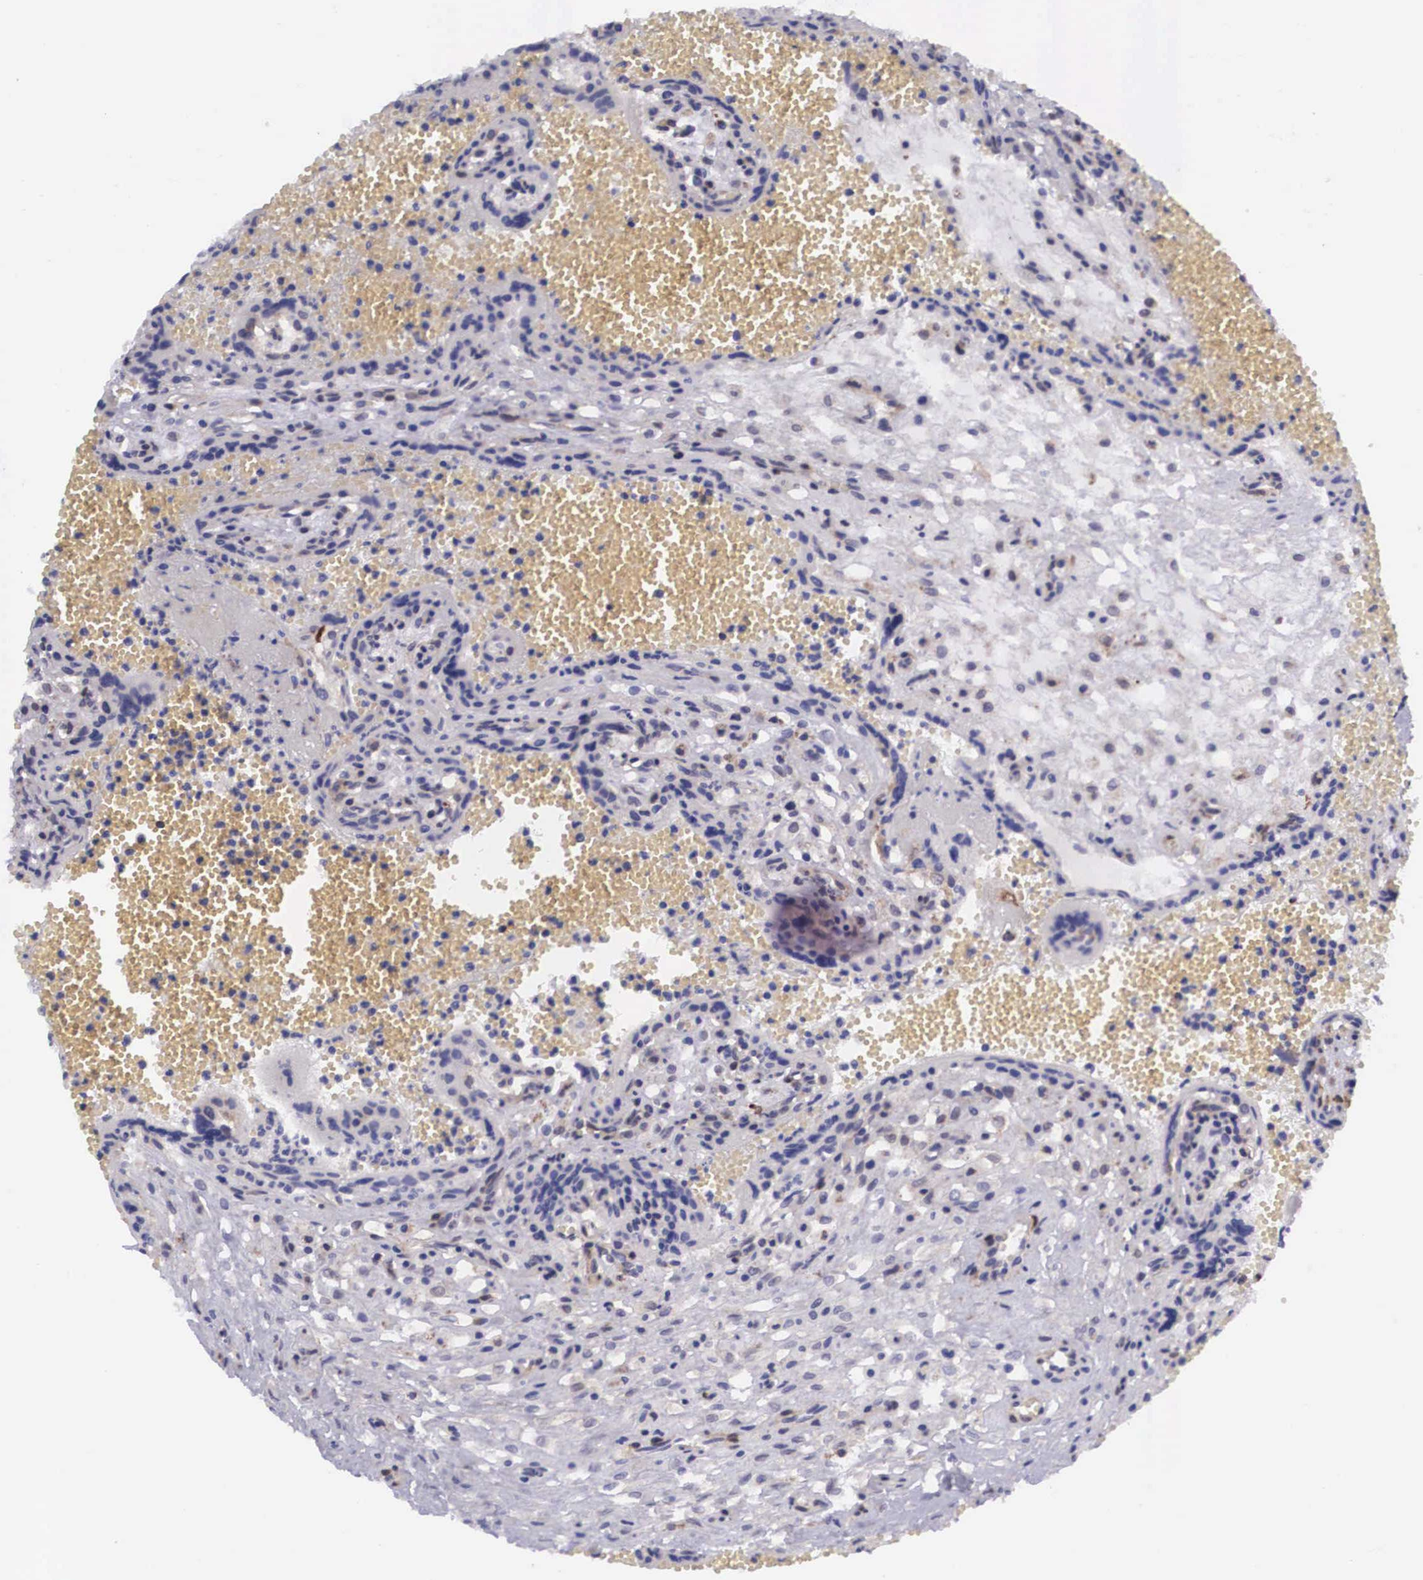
{"staining": {"intensity": "negative", "quantity": "none", "location": "none"}, "tissue": "placenta", "cell_type": "Decidual cells", "image_type": "normal", "snomed": [{"axis": "morphology", "description": "Normal tissue, NOS"}, {"axis": "topography", "description": "Placenta"}], "caption": "Immunohistochemistry (IHC) image of normal placenta: placenta stained with DAB exhibits no significant protein staining in decidual cells. The staining is performed using DAB brown chromogen with nuclei counter-stained in using hematoxylin.", "gene": "BCAR1", "patient": {"sex": "female", "age": 40}}